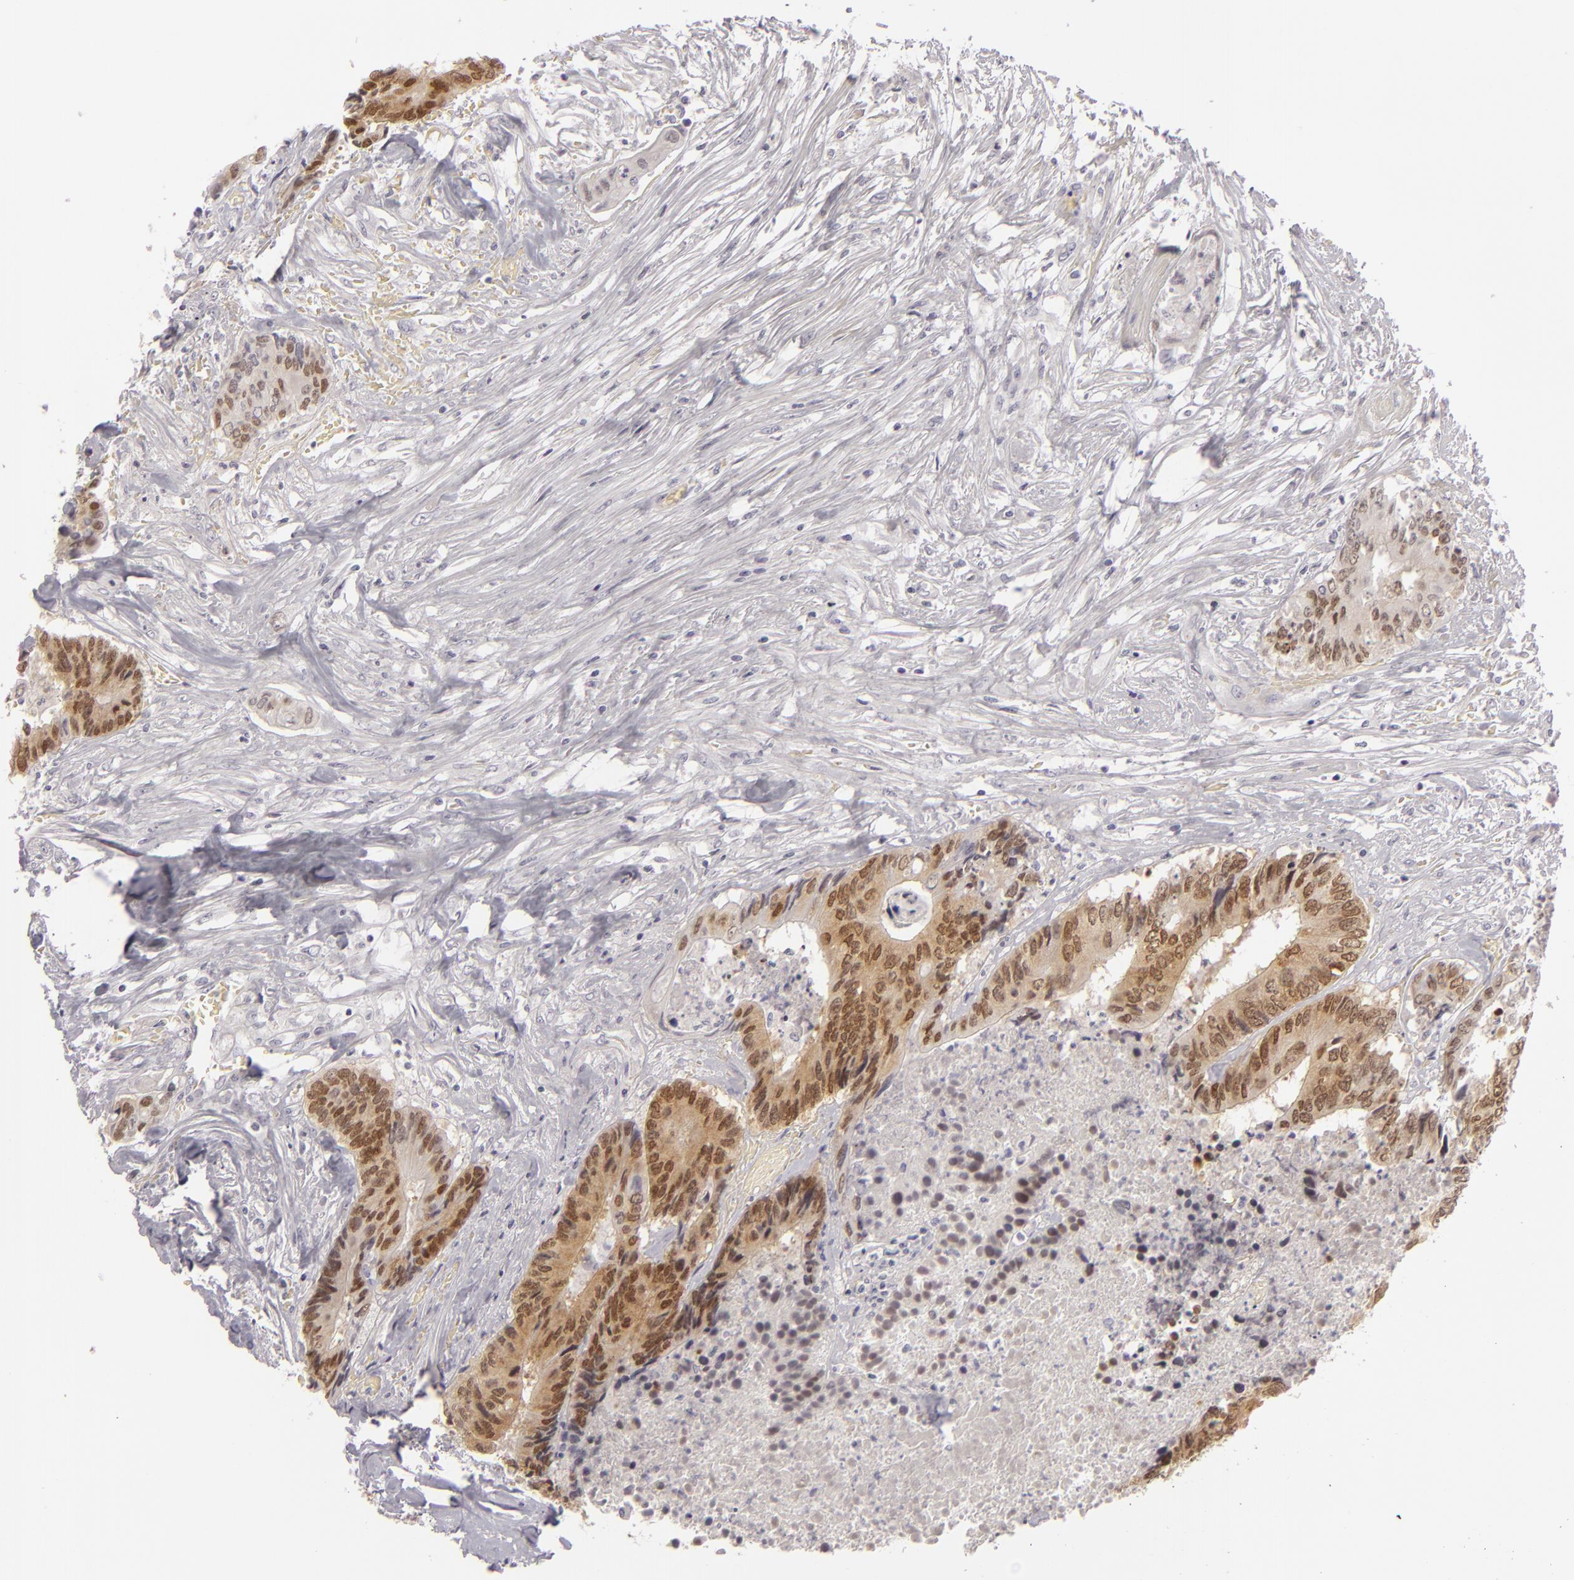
{"staining": {"intensity": "strong", "quantity": ">75%", "location": "cytoplasmic/membranous,nuclear"}, "tissue": "colorectal cancer", "cell_type": "Tumor cells", "image_type": "cancer", "snomed": [{"axis": "morphology", "description": "Adenocarcinoma, NOS"}, {"axis": "topography", "description": "Rectum"}], "caption": "Immunohistochemical staining of human colorectal cancer demonstrates high levels of strong cytoplasmic/membranous and nuclear staining in approximately >75% of tumor cells. (Brightfield microscopy of DAB IHC at high magnification).", "gene": "CDX2", "patient": {"sex": "male", "age": 55}}